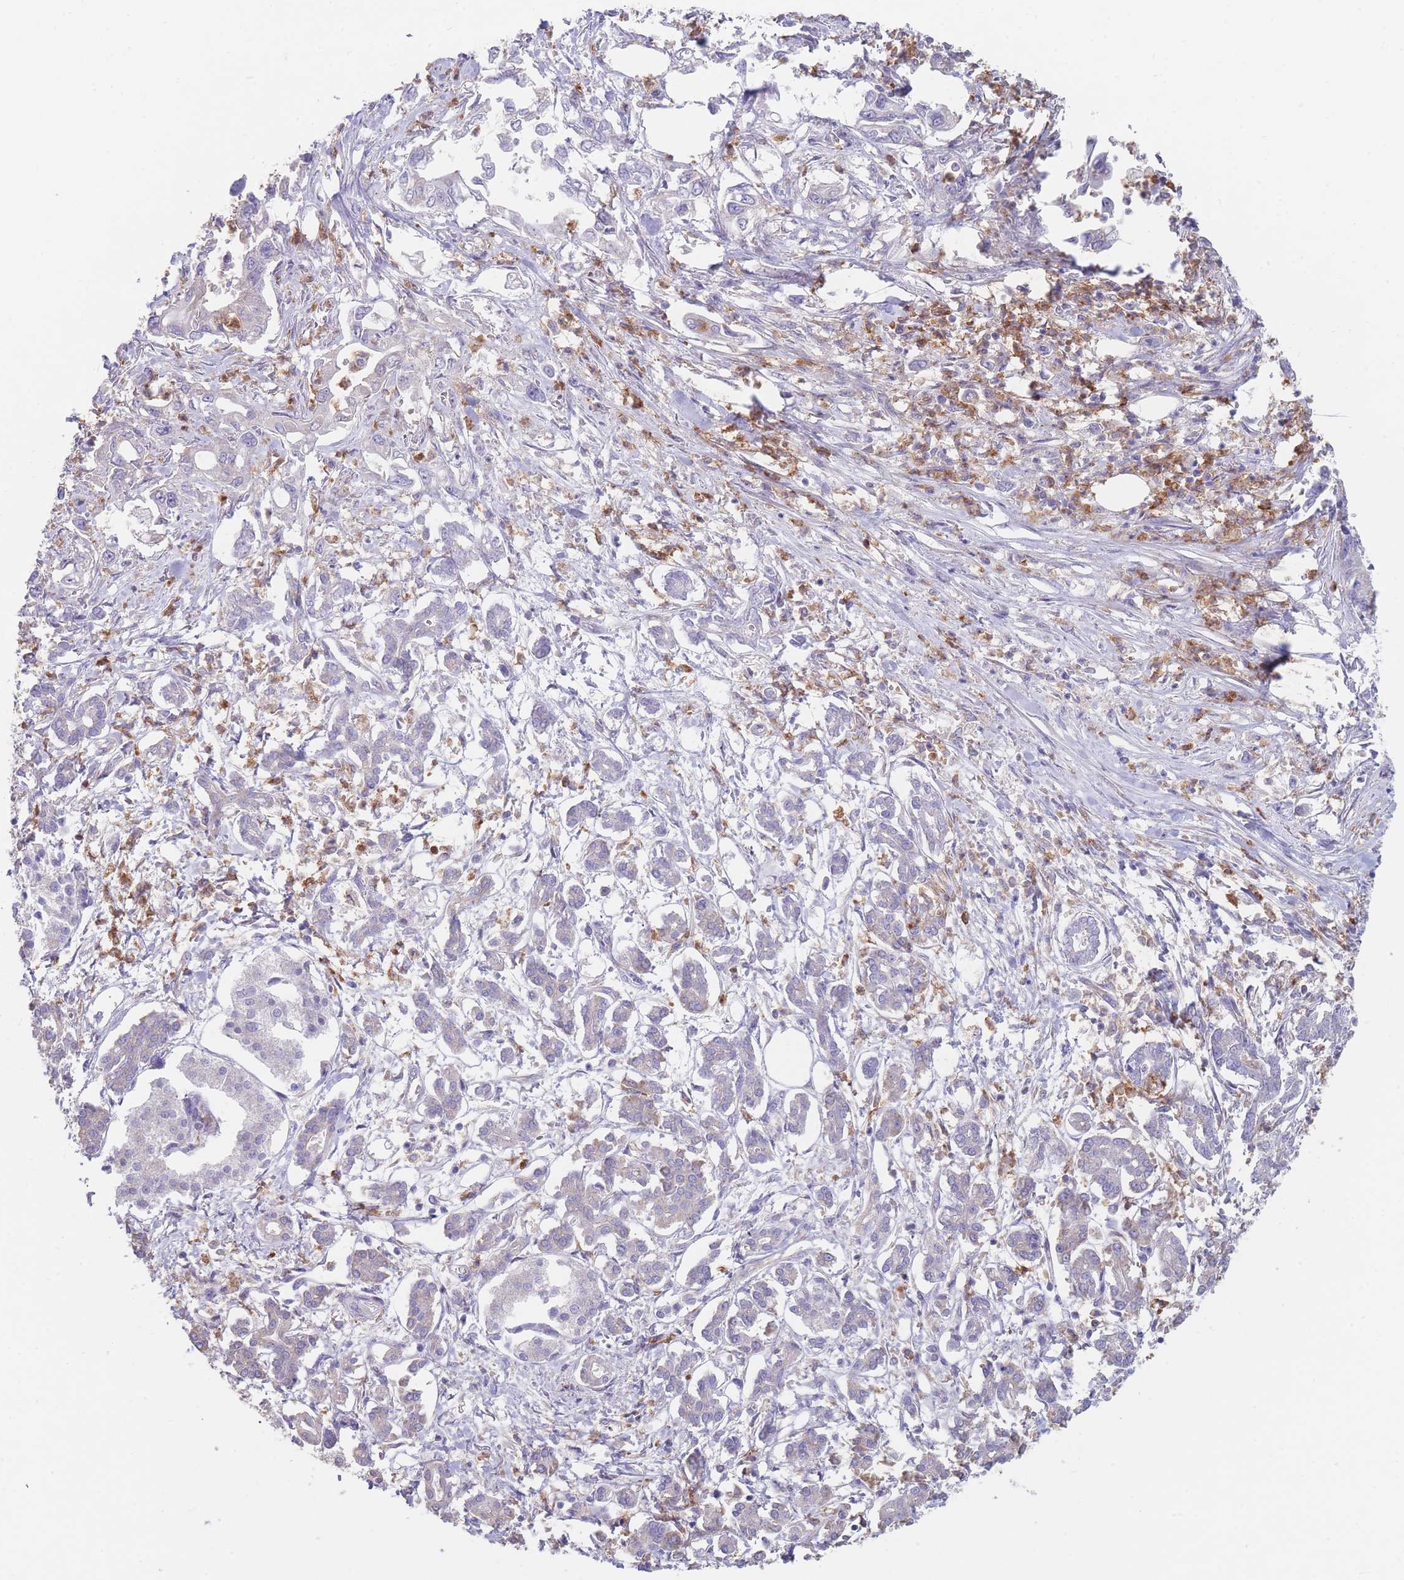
{"staining": {"intensity": "negative", "quantity": "none", "location": "none"}, "tissue": "pancreatic cancer", "cell_type": "Tumor cells", "image_type": "cancer", "snomed": [{"axis": "morphology", "description": "Adenocarcinoma, NOS"}, {"axis": "topography", "description": "Pancreas"}], "caption": "Adenocarcinoma (pancreatic) stained for a protein using immunohistochemistry (IHC) exhibits no expression tumor cells.", "gene": "CLEC12A", "patient": {"sex": "male", "age": 61}}